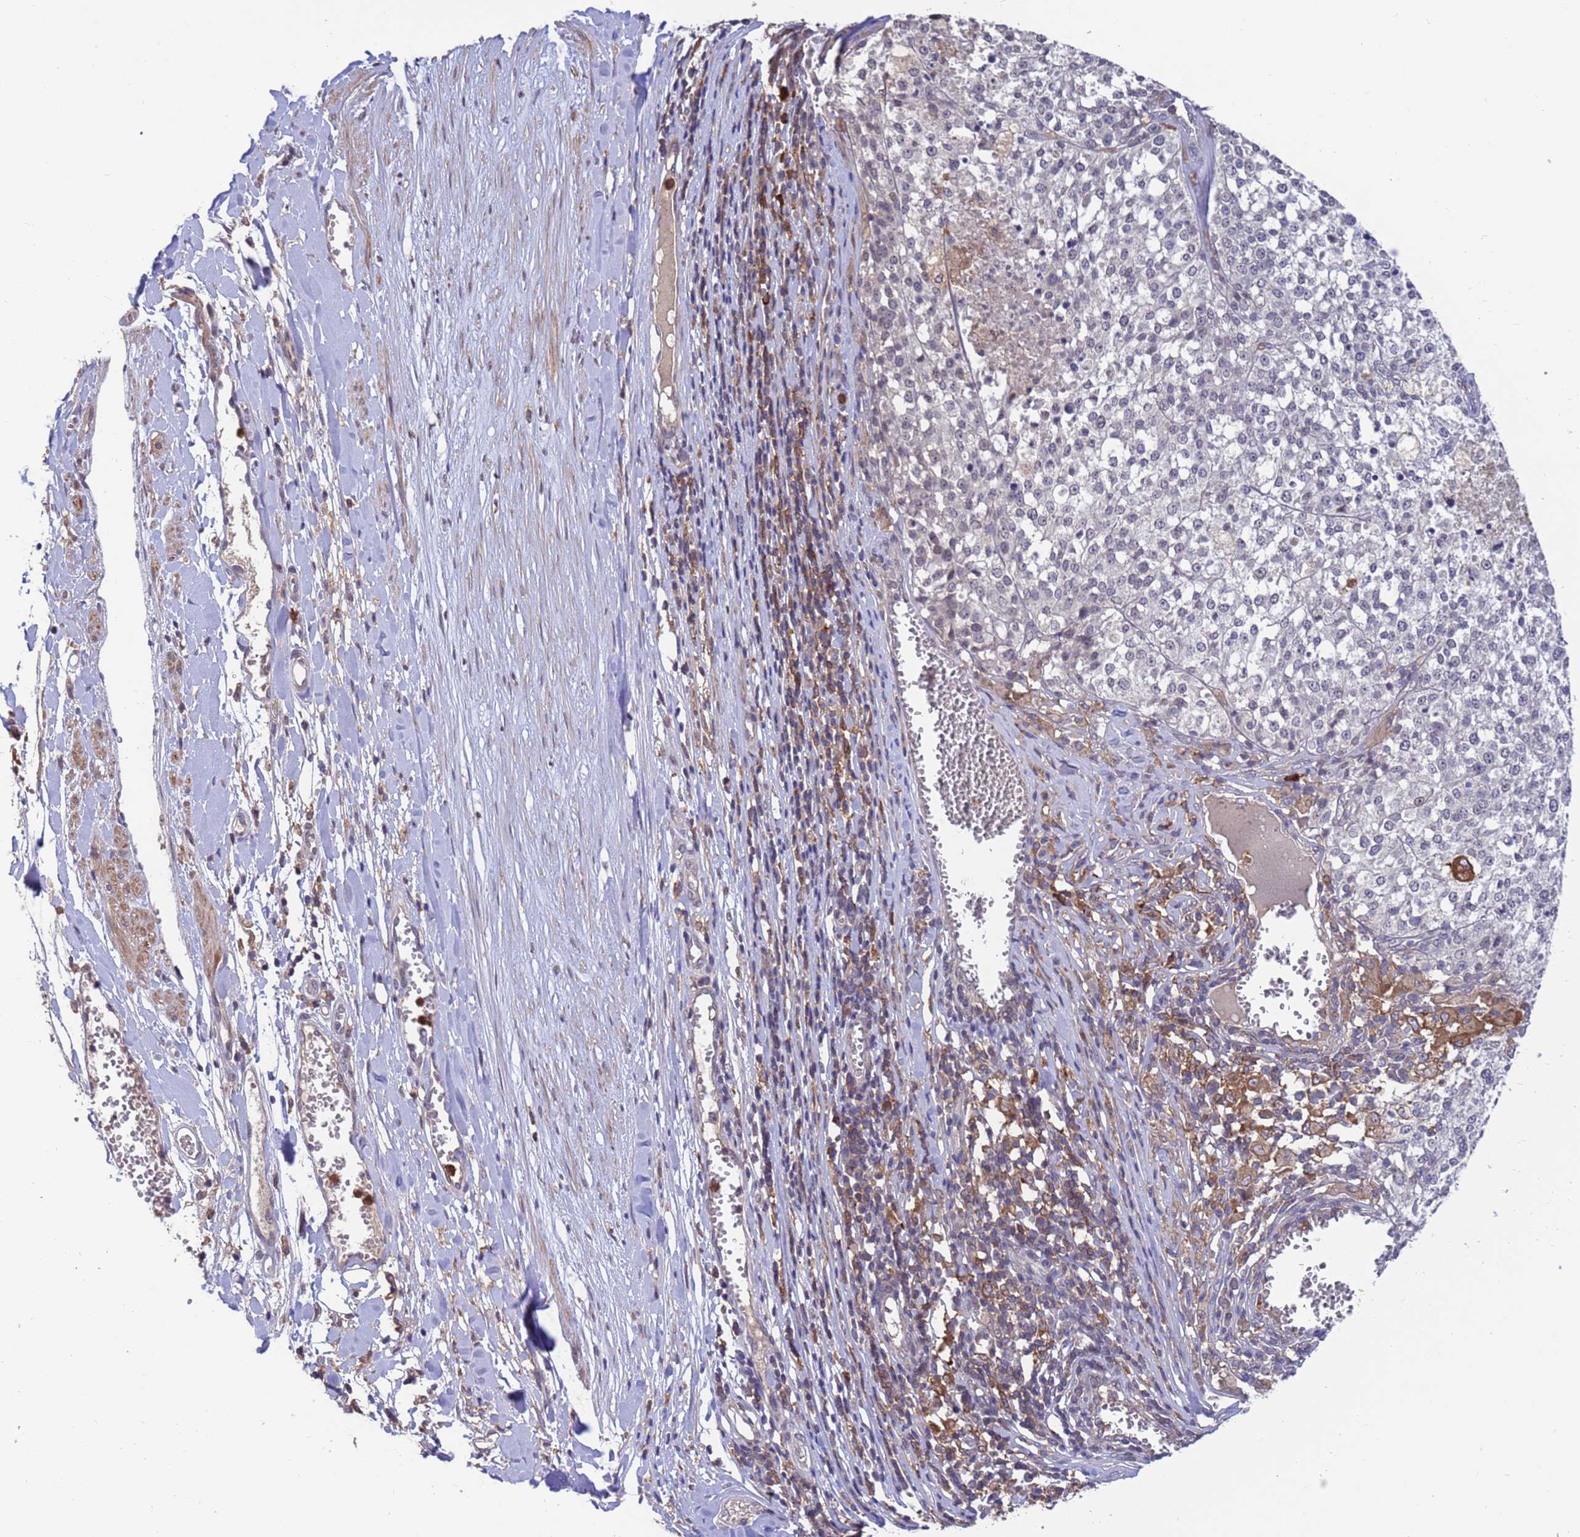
{"staining": {"intensity": "negative", "quantity": "none", "location": "none"}, "tissue": "melanoma", "cell_type": "Tumor cells", "image_type": "cancer", "snomed": [{"axis": "morphology", "description": "Malignant melanoma, NOS"}, {"axis": "topography", "description": "Skin"}], "caption": "IHC micrograph of neoplastic tissue: human melanoma stained with DAB (3,3'-diaminobenzidine) exhibits no significant protein positivity in tumor cells.", "gene": "AMPD3", "patient": {"sex": "female", "age": 64}}